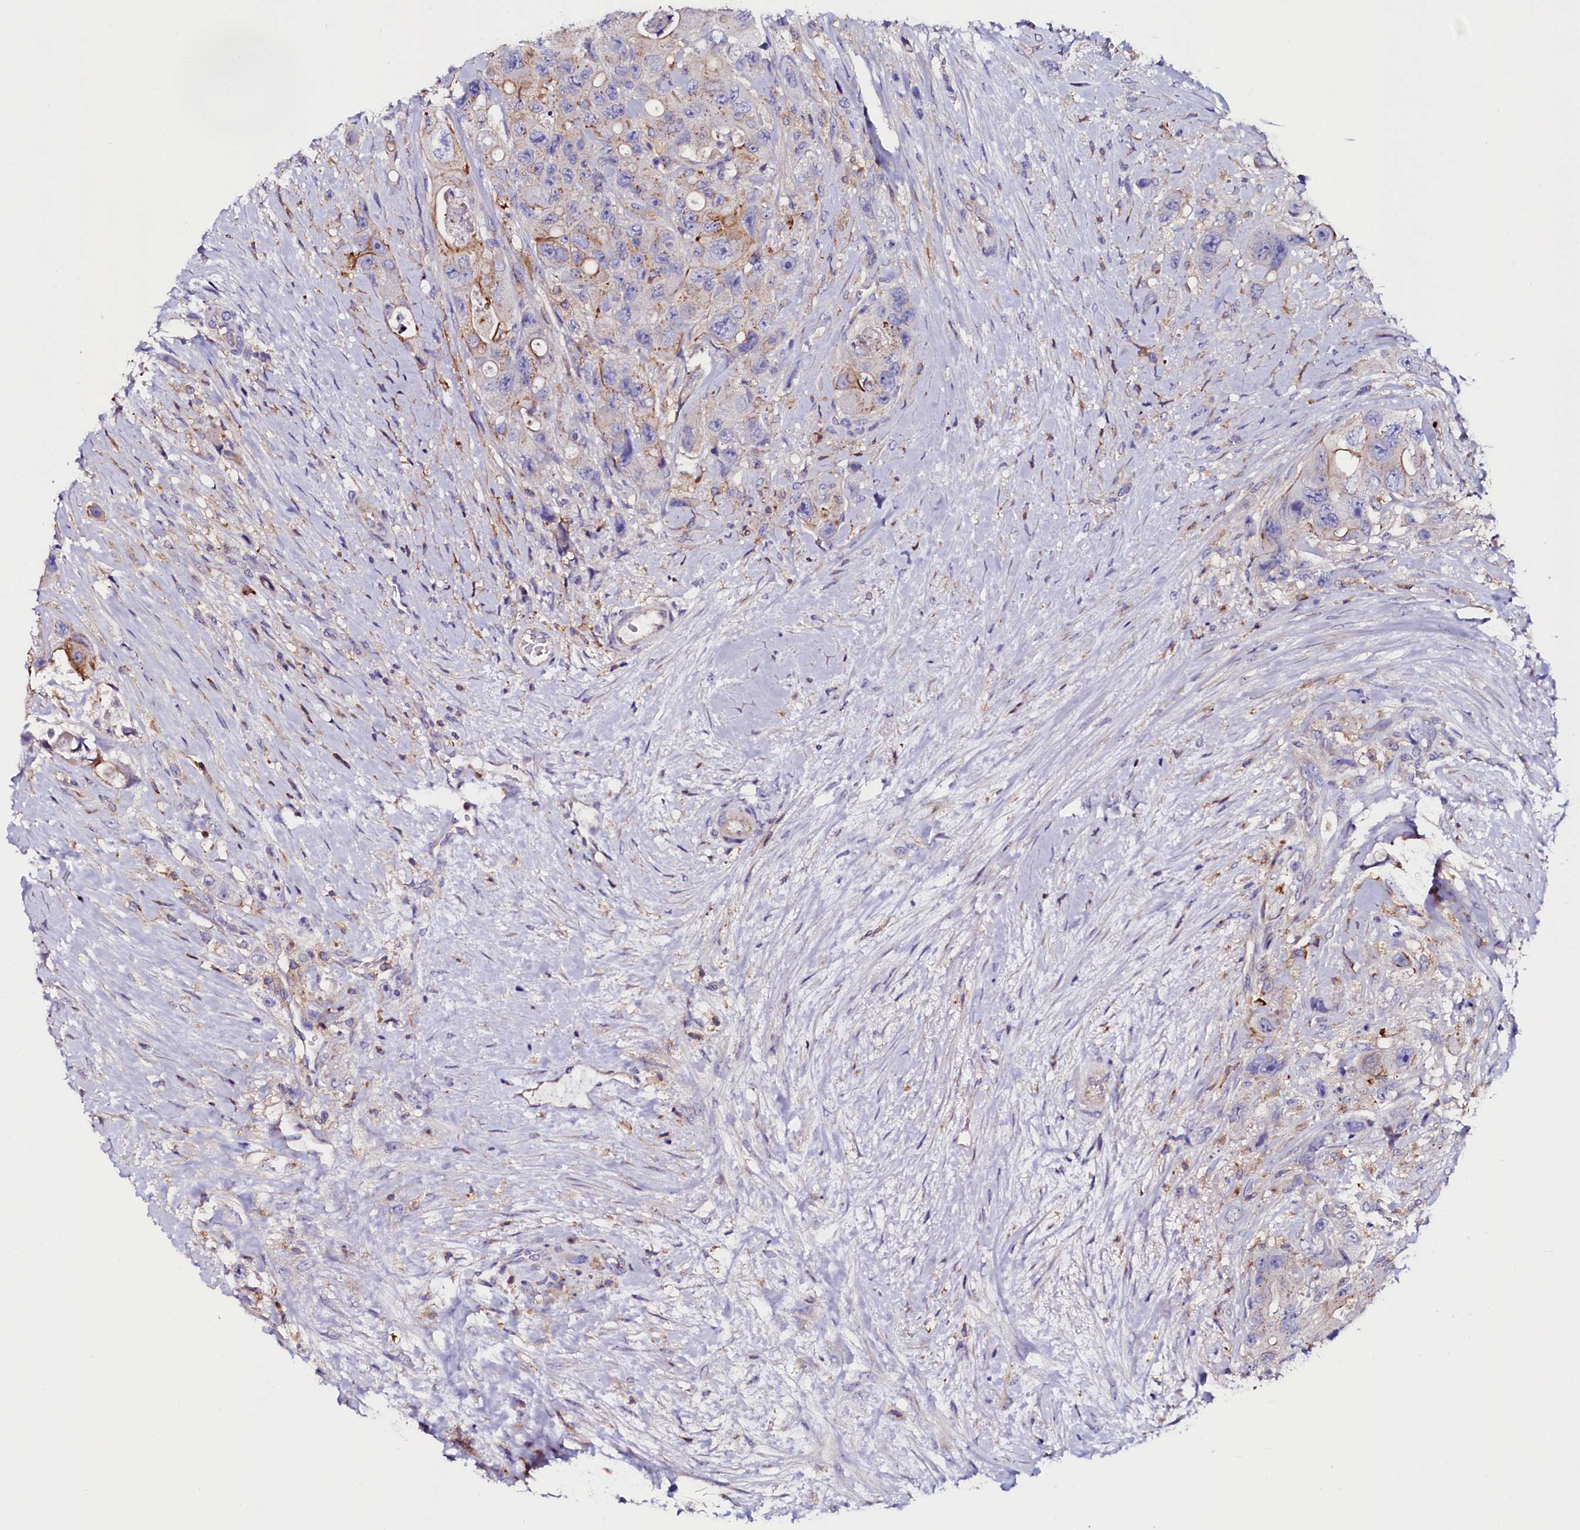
{"staining": {"intensity": "moderate", "quantity": "<25%", "location": "cytoplasmic/membranous"}, "tissue": "colorectal cancer", "cell_type": "Tumor cells", "image_type": "cancer", "snomed": [{"axis": "morphology", "description": "Adenocarcinoma, NOS"}, {"axis": "topography", "description": "Colon"}], "caption": "Moderate cytoplasmic/membranous expression is appreciated in approximately <25% of tumor cells in colorectal adenocarcinoma.", "gene": "OTOL1", "patient": {"sex": "female", "age": 46}}